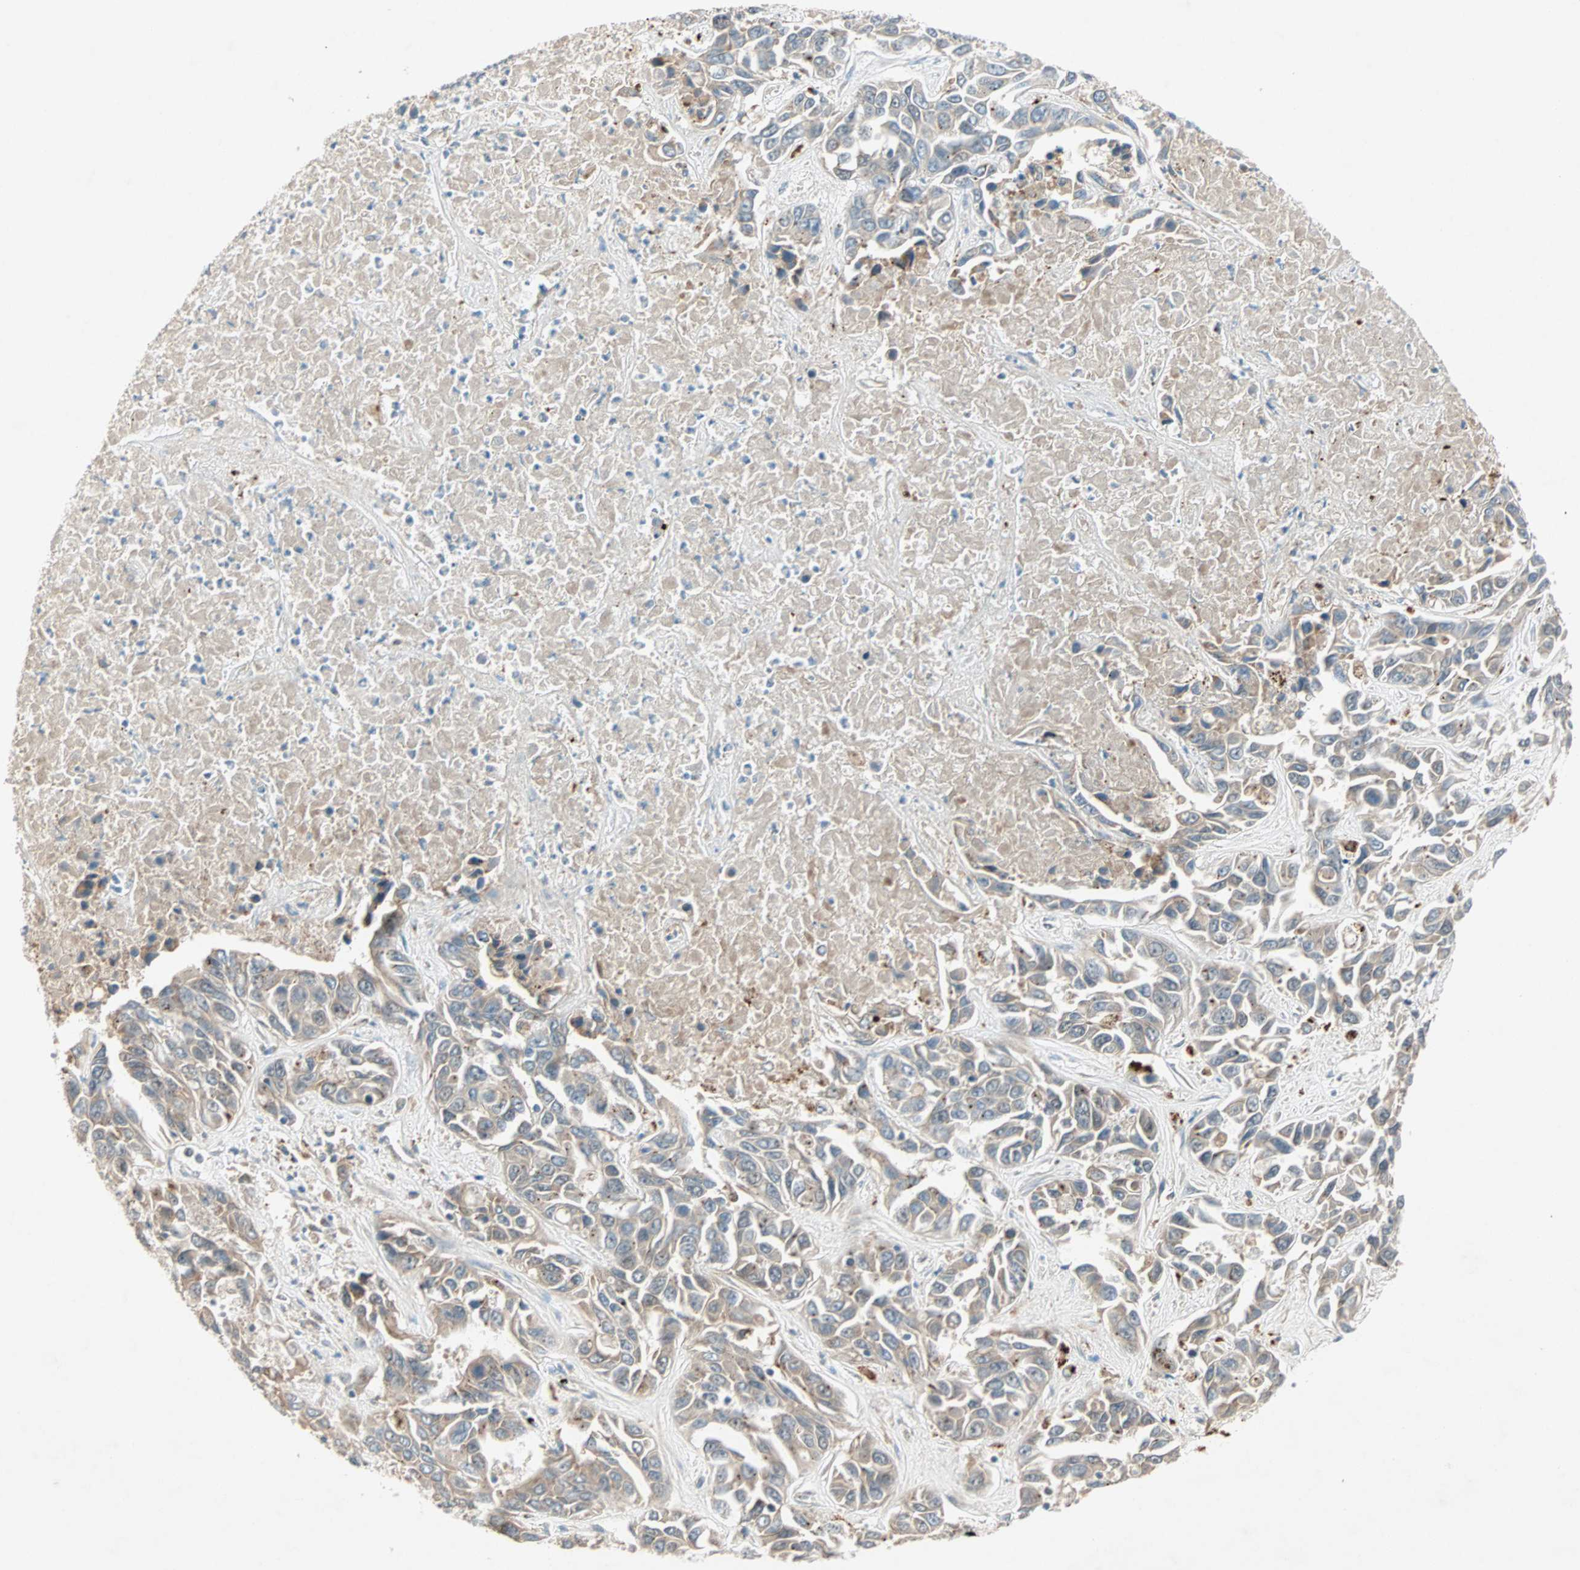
{"staining": {"intensity": "weak", "quantity": "25%-75%", "location": "cytoplasmic/membranous"}, "tissue": "liver cancer", "cell_type": "Tumor cells", "image_type": "cancer", "snomed": [{"axis": "morphology", "description": "Cholangiocarcinoma"}, {"axis": "topography", "description": "Liver"}], "caption": "Immunohistochemical staining of human liver cancer (cholangiocarcinoma) displays weak cytoplasmic/membranous protein staining in about 25%-75% of tumor cells. The staining is performed using DAB (3,3'-diaminobenzidine) brown chromogen to label protein expression. The nuclei are counter-stained blue using hematoxylin.", "gene": "ZNF37A", "patient": {"sex": "female", "age": 52}}